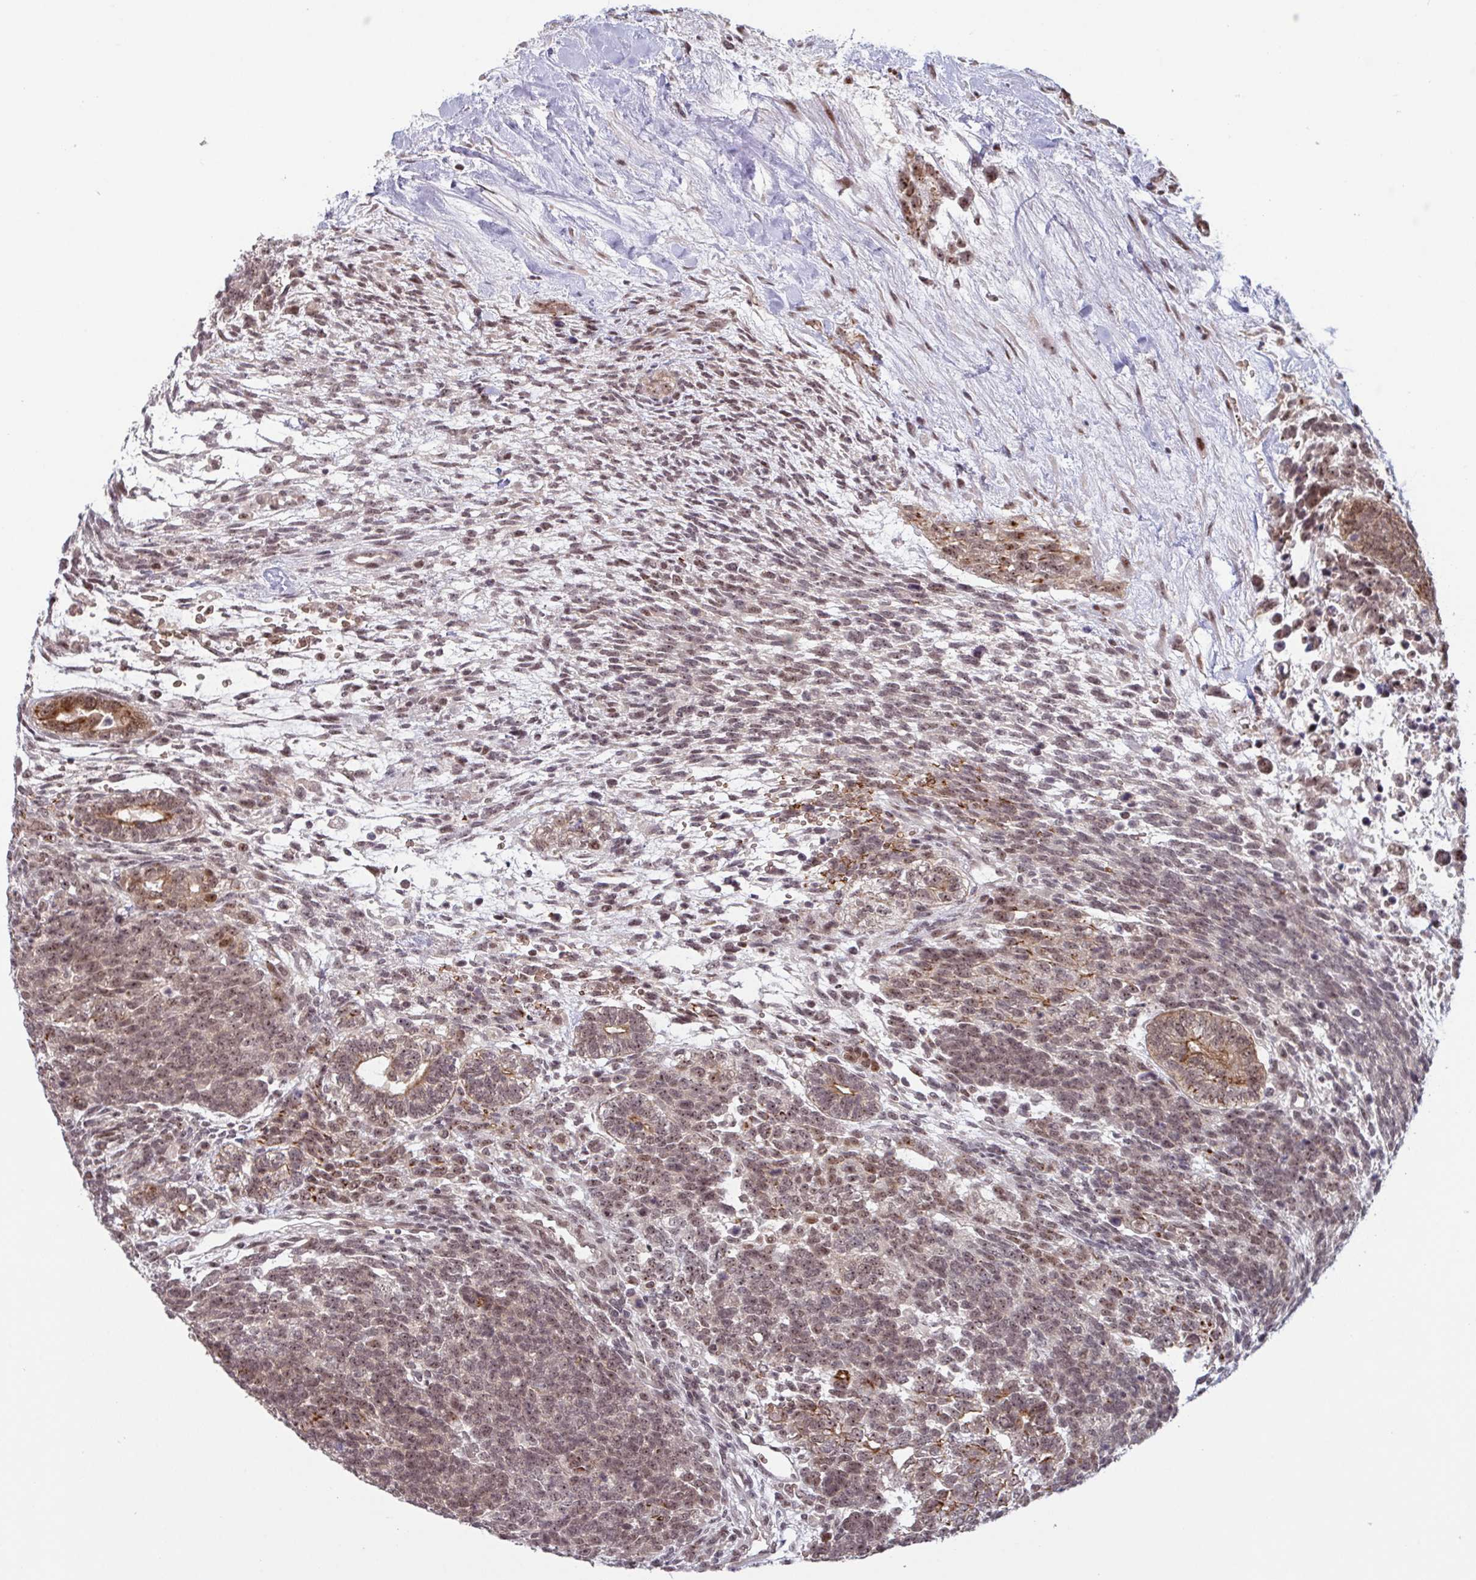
{"staining": {"intensity": "moderate", "quantity": ">75%", "location": "cytoplasmic/membranous,nuclear"}, "tissue": "testis cancer", "cell_type": "Tumor cells", "image_type": "cancer", "snomed": [{"axis": "morphology", "description": "Carcinoma, Embryonal, NOS"}, {"axis": "topography", "description": "Testis"}], "caption": "IHC image of neoplastic tissue: embryonal carcinoma (testis) stained using IHC exhibits medium levels of moderate protein expression localized specifically in the cytoplasmic/membranous and nuclear of tumor cells, appearing as a cytoplasmic/membranous and nuclear brown color.", "gene": "NLRP13", "patient": {"sex": "male", "age": 23}}